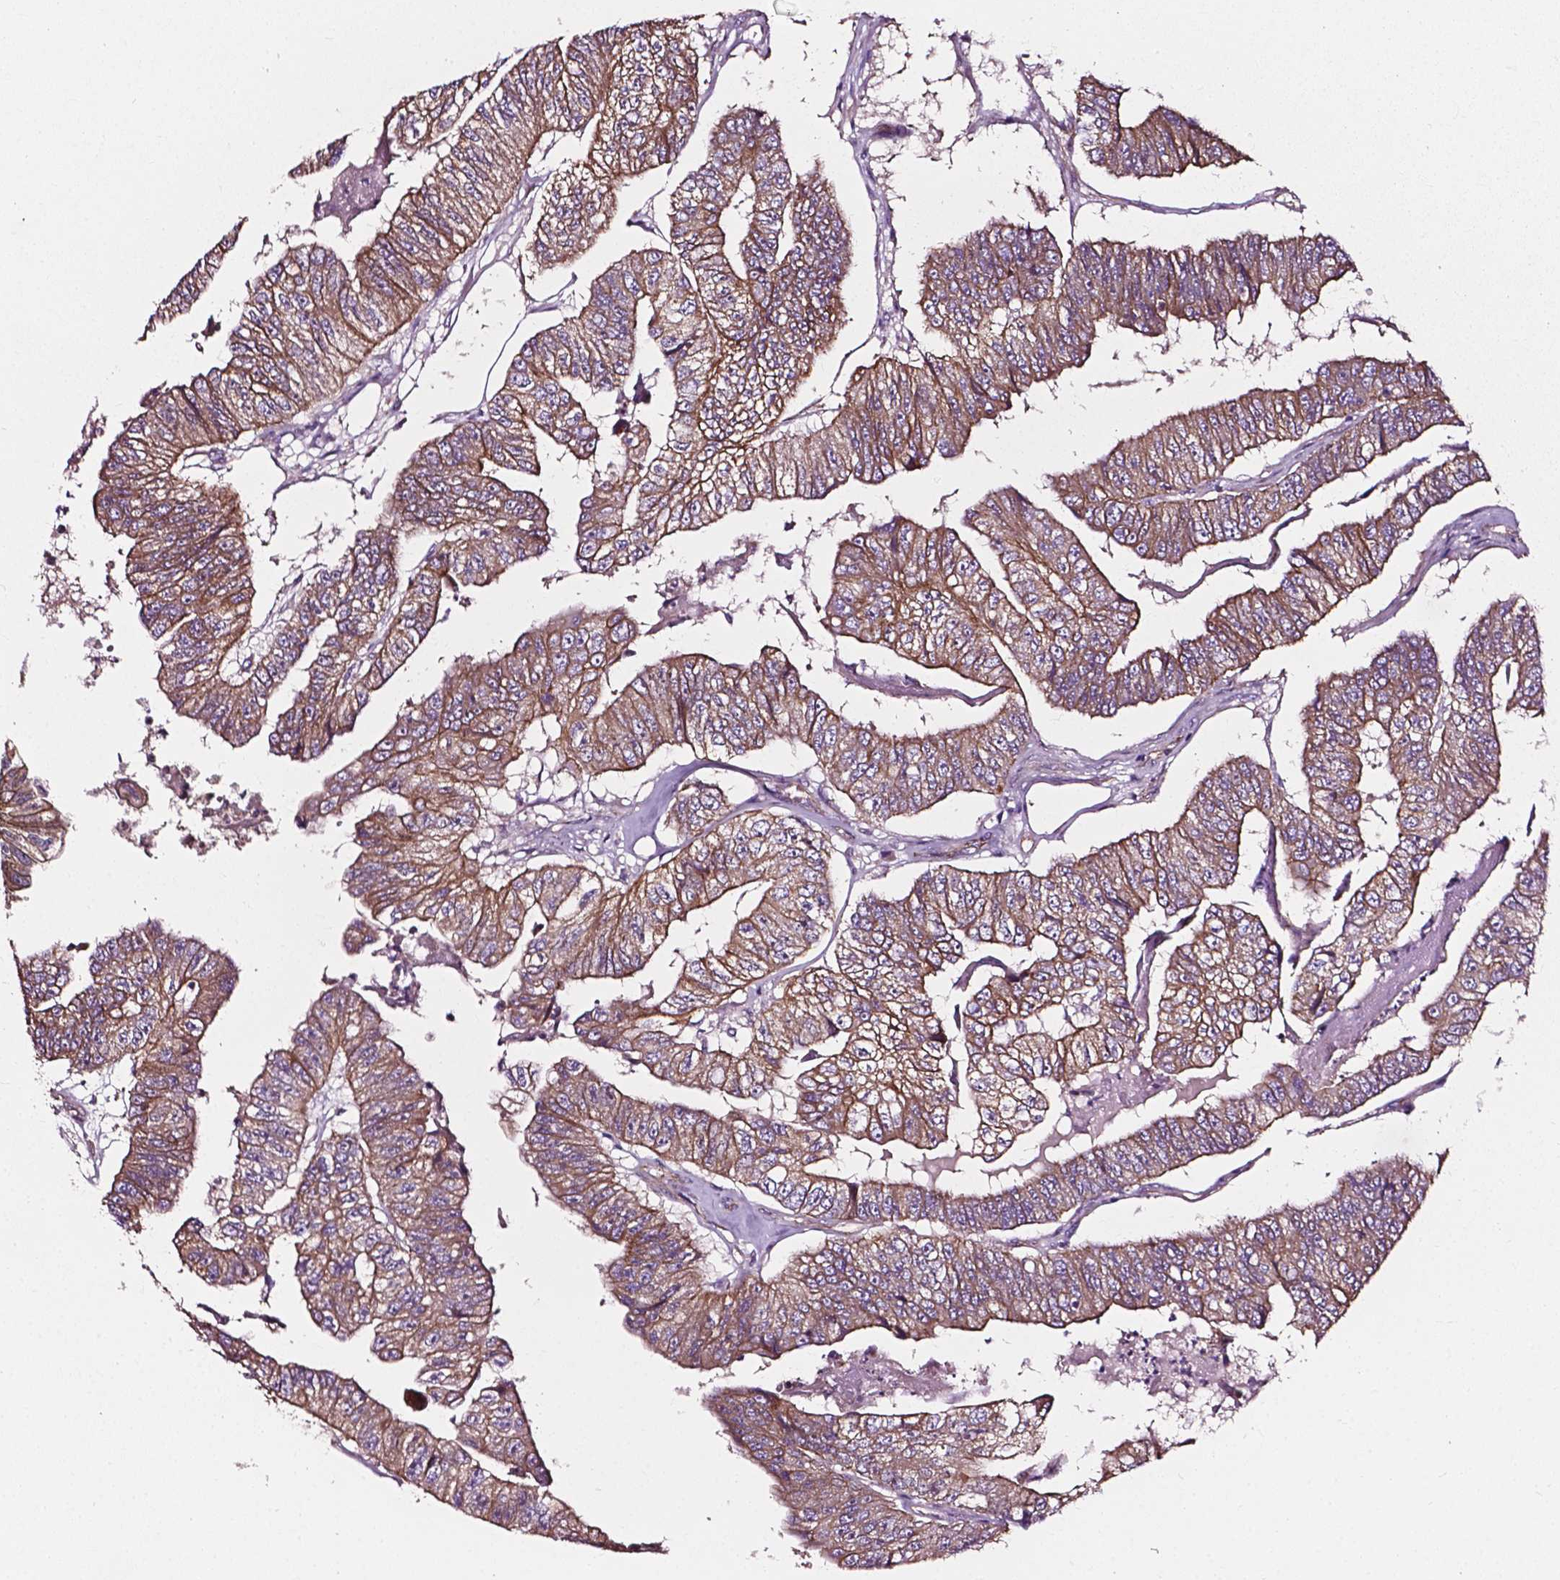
{"staining": {"intensity": "moderate", "quantity": ">75%", "location": "cytoplasmic/membranous"}, "tissue": "colorectal cancer", "cell_type": "Tumor cells", "image_type": "cancer", "snomed": [{"axis": "morphology", "description": "Adenocarcinoma, NOS"}, {"axis": "topography", "description": "Colon"}], "caption": "There is medium levels of moderate cytoplasmic/membranous expression in tumor cells of adenocarcinoma (colorectal), as demonstrated by immunohistochemical staining (brown color).", "gene": "ATG16L1", "patient": {"sex": "female", "age": 67}}